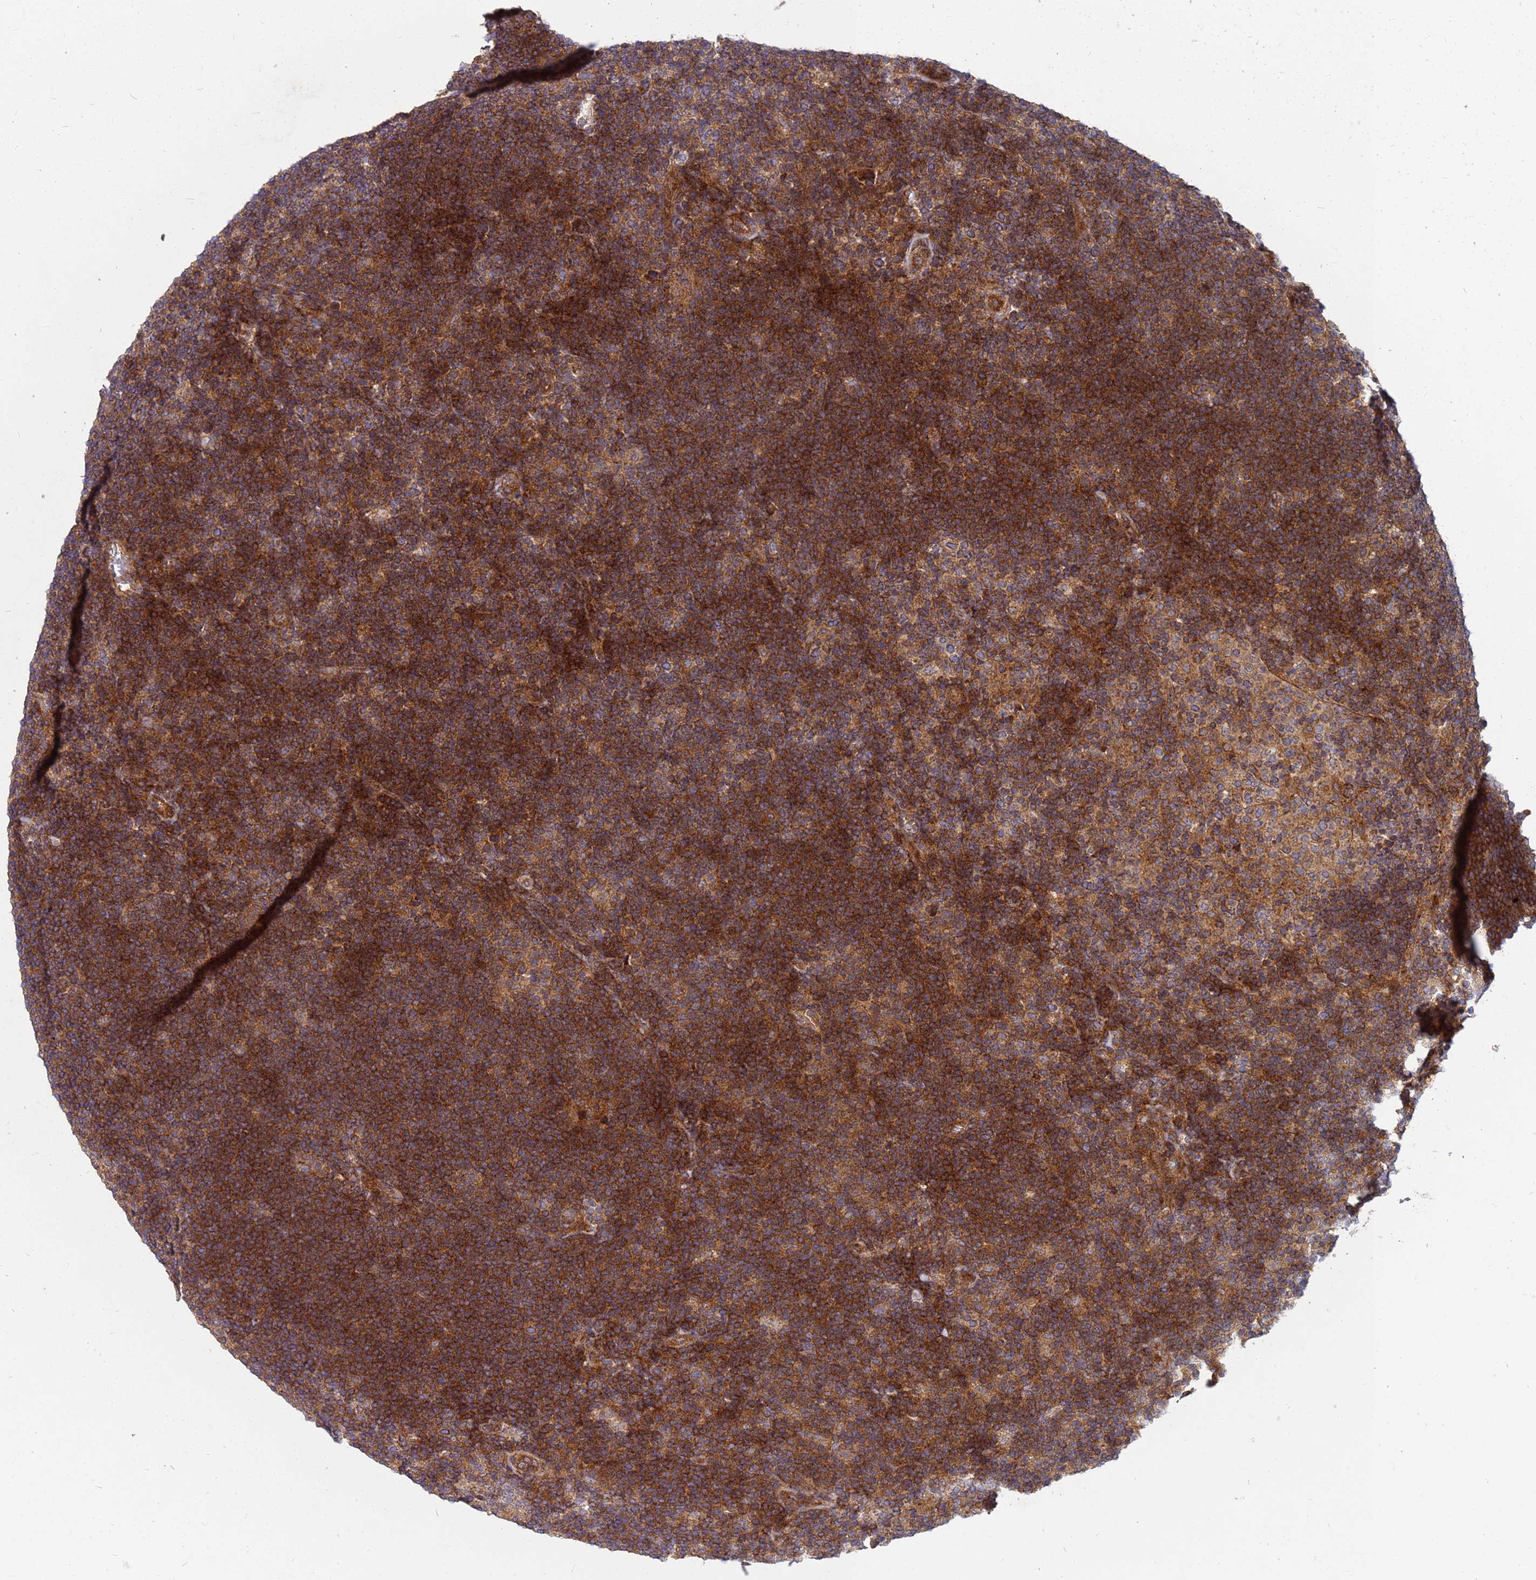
{"staining": {"intensity": "weak", "quantity": ">75%", "location": "cytoplasmic/membranous"}, "tissue": "lymphoma", "cell_type": "Tumor cells", "image_type": "cancer", "snomed": [{"axis": "morphology", "description": "Hodgkin's disease, NOS"}, {"axis": "topography", "description": "Lymph node"}], "caption": "Brown immunohistochemical staining in human lymphoma reveals weak cytoplasmic/membranous staining in approximately >75% of tumor cells.", "gene": "CDC34", "patient": {"sex": "female", "age": 57}}